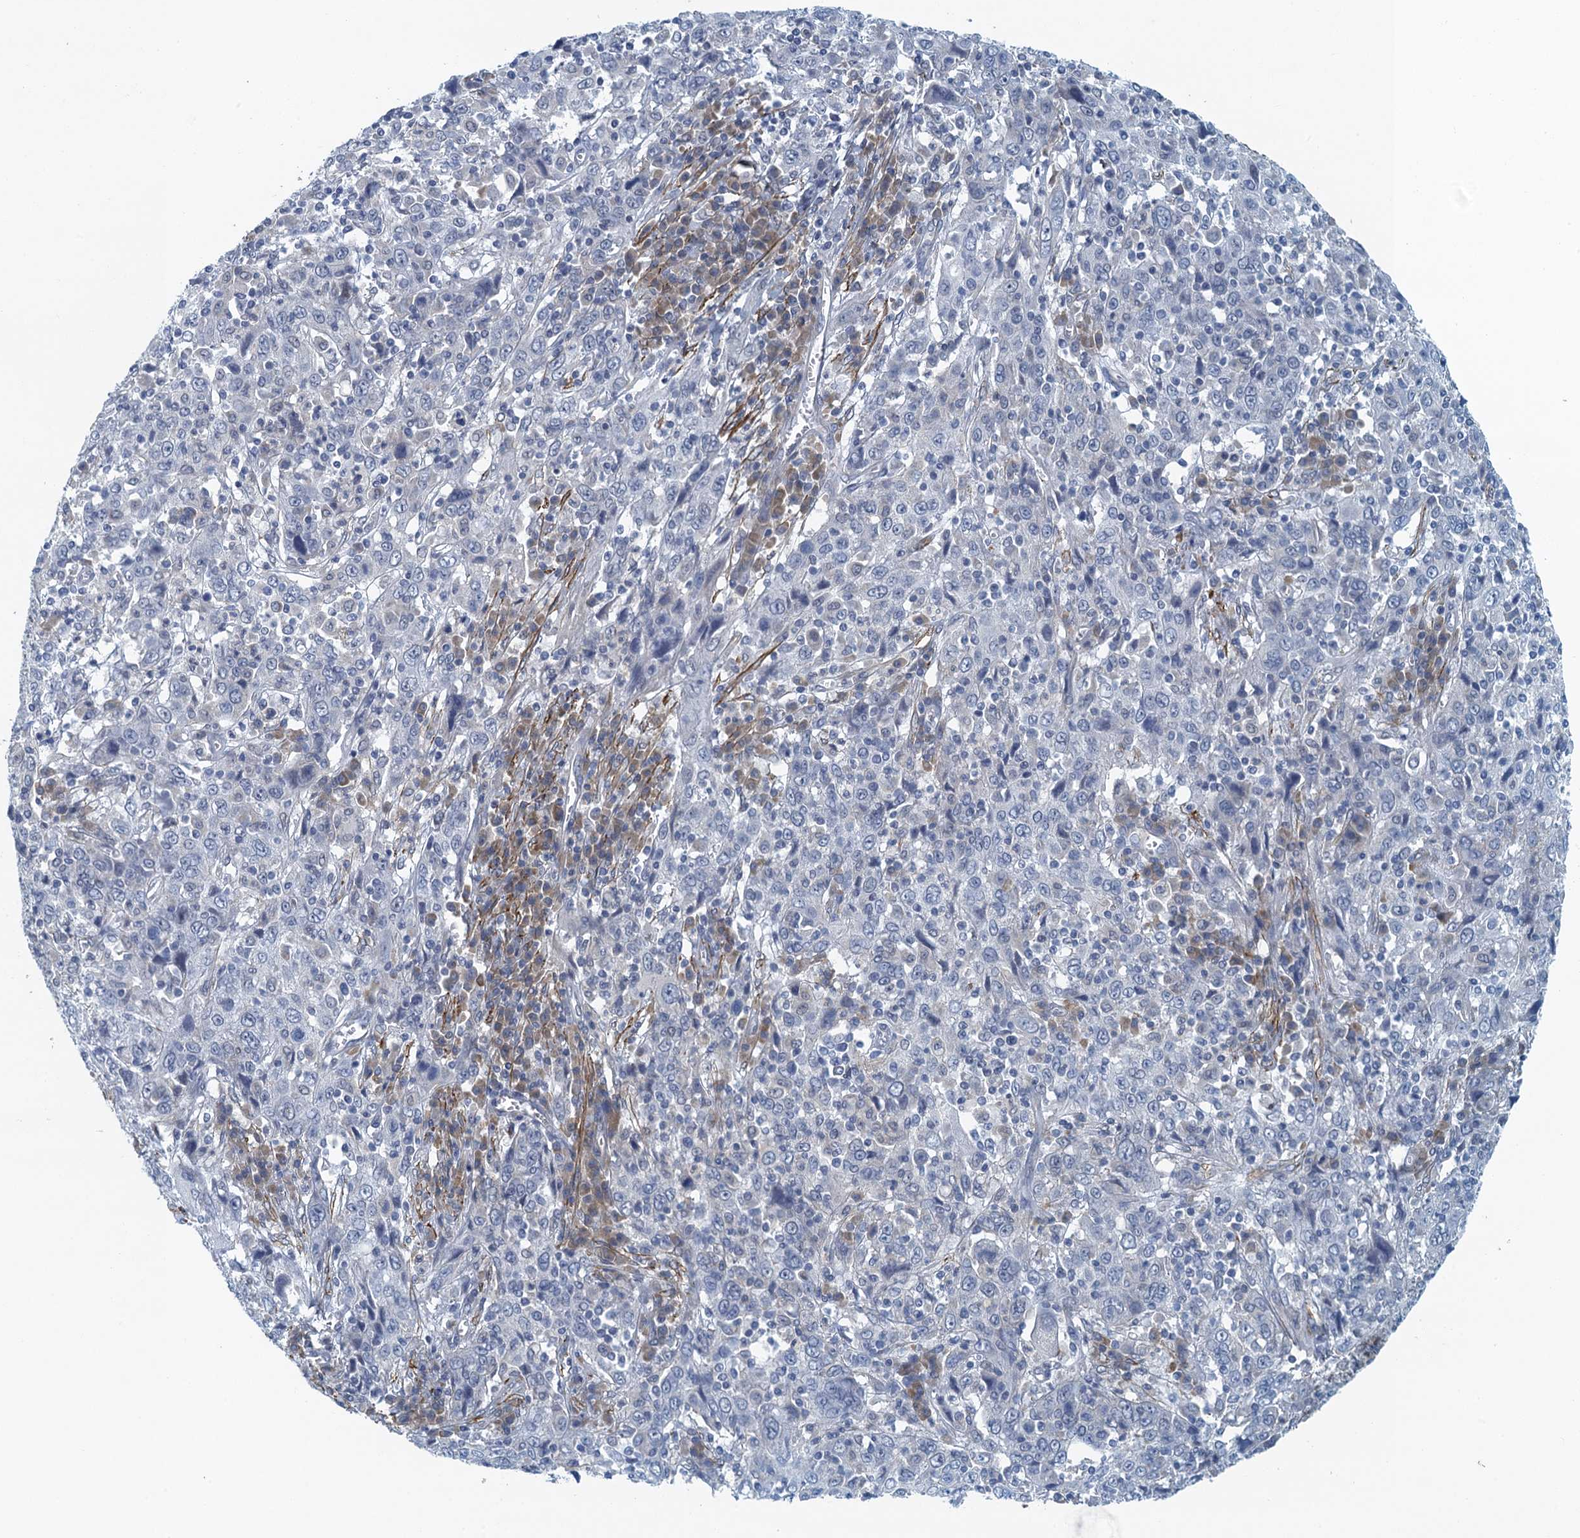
{"staining": {"intensity": "negative", "quantity": "none", "location": "none"}, "tissue": "cervical cancer", "cell_type": "Tumor cells", "image_type": "cancer", "snomed": [{"axis": "morphology", "description": "Squamous cell carcinoma, NOS"}, {"axis": "topography", "description": "Cervix"}], "caption": "This is a micrograph of immunohistochemistry staining of cervical cancer (squamous cell carcinoma), which shows no positivity in tumor cells. (DAB (3,3'-diaminobenzidine) immunohistochemistry visualized using brightfield microscopy, high magnification).", "gene": "ALG2", "patient": {"sex": "female", "age": 46}}